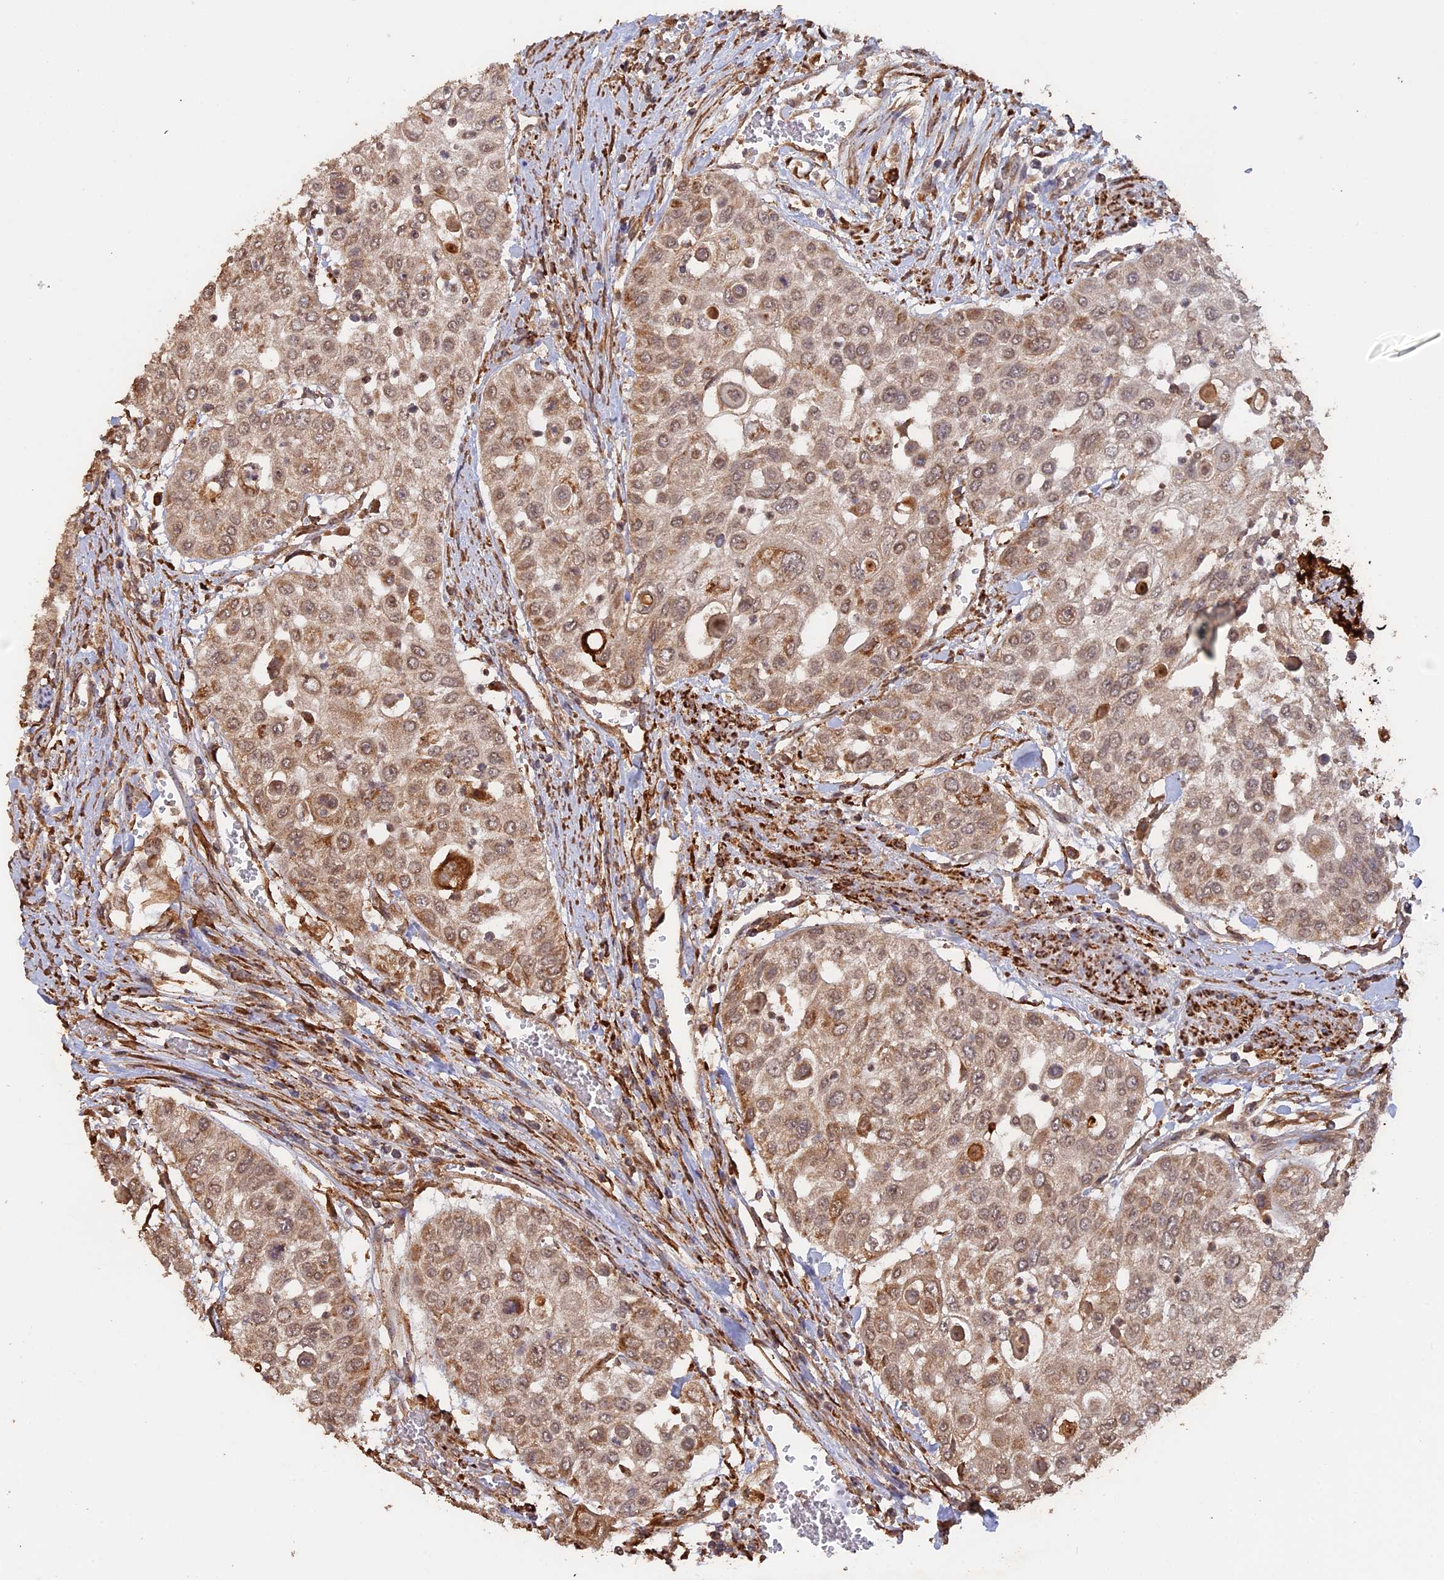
{"staining": {"intensity": "moderate", "quantity": ">75%", "location": "cytoplasmic/membranous,nuclear"}, "tissue": "urothelial cancer", "cell_type": "Tumor cells", "image_type": "cancer", "snomed": [{"axis": "morphology", "description": "Urothelial carcinoma, High grade"}, {"axis": "topography", "description": "Urinary bladder"}], "caption": "A micrograph of urothelial carcinoma (high-grade) stained for a protein displays moderate cytoplasmic/membranous and nuclear brown staining in tumor cells.", "gene": "FAM210B", "patient": {"sex": "female", "age": 79}}